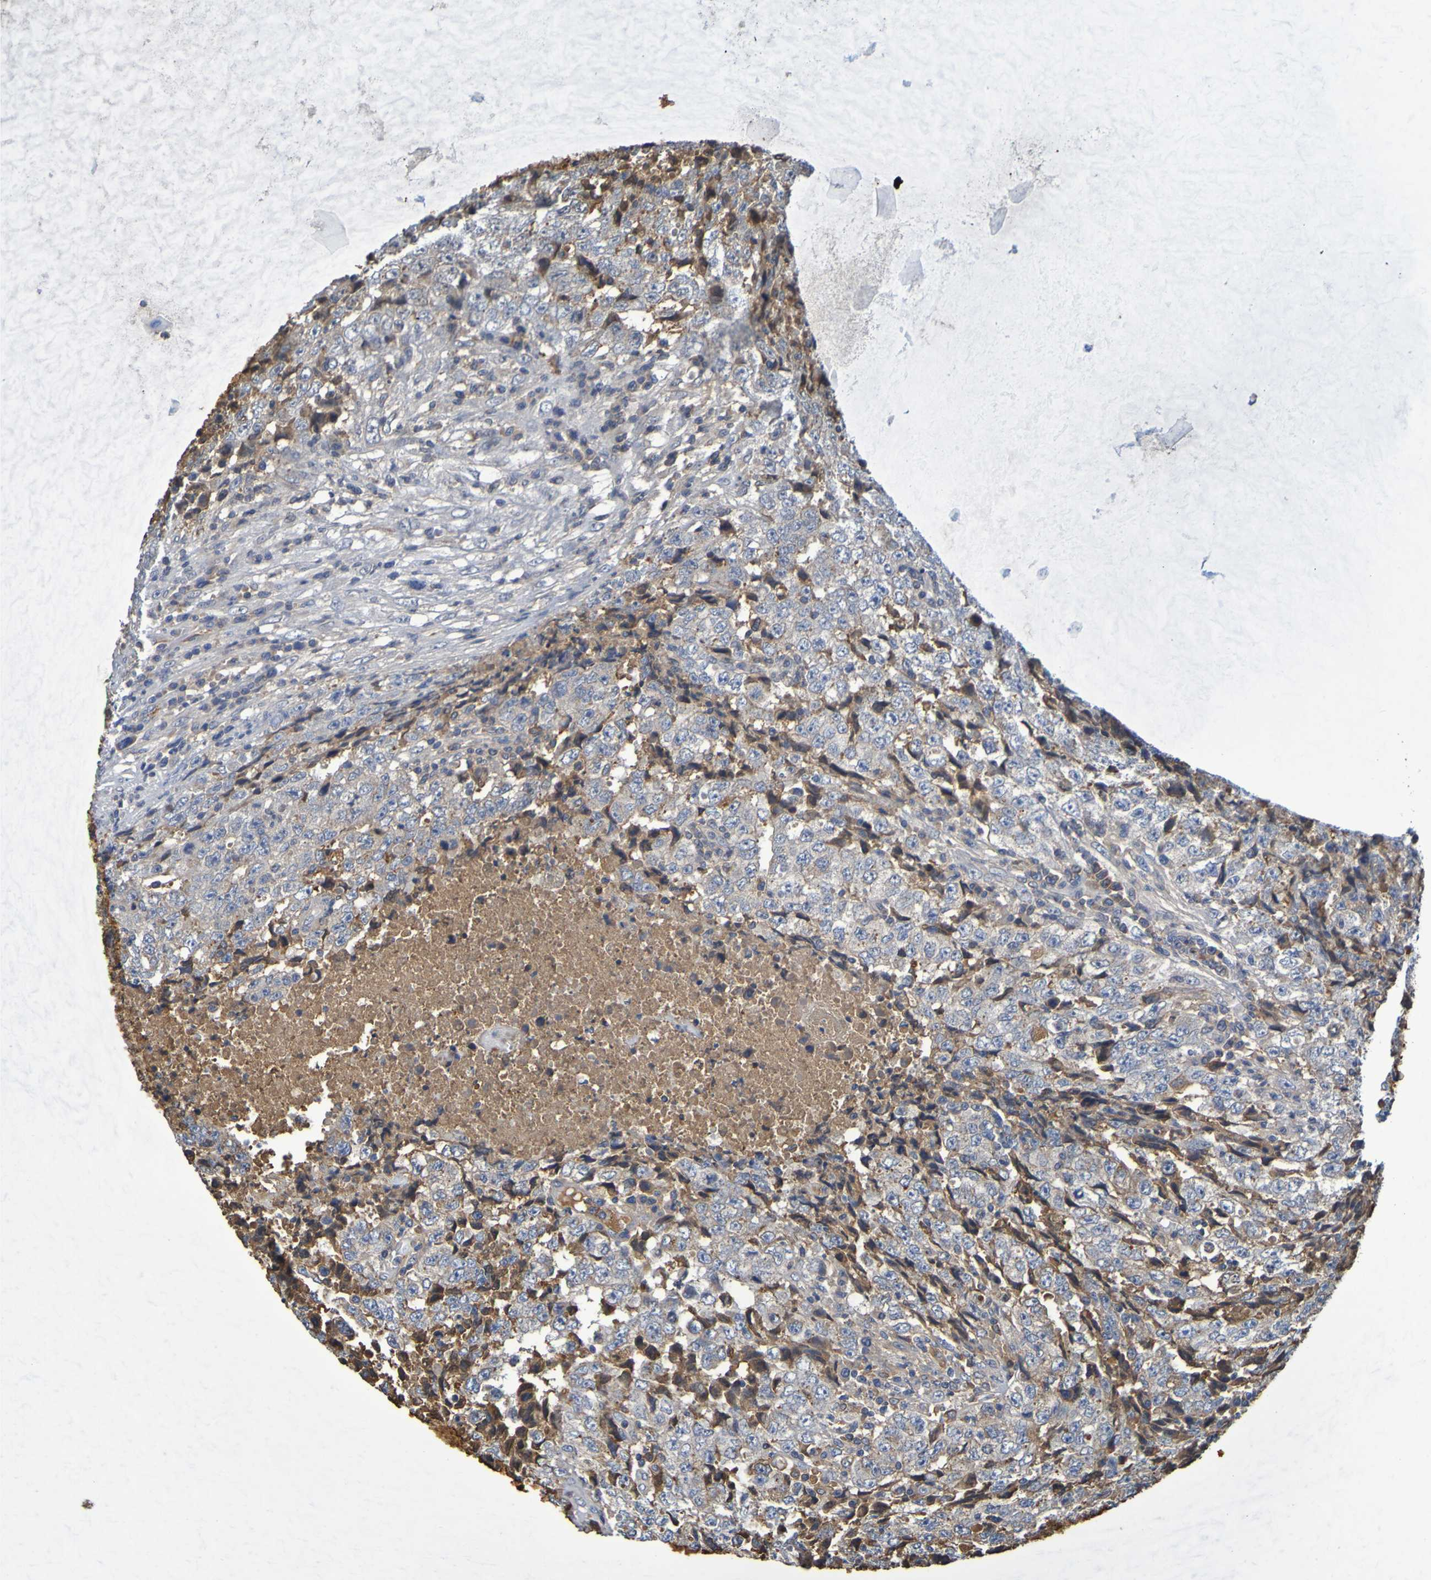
{"staining": {"intensity": "negative", "quantity": "none", "location": "none"}, "tissue": "testis cancer", "cell_type": "Tumor cells", "image_type": "cancer", "snomed": [{"axis": "morphology", "description": "Necrosis, NOS"}, {"axis": "morphology", "description": "Carcinoma, Embryonal, NOS"}, {"axis": "topography", "description": "Testis"}], "caption": "DAB immunohistochemical staining of human testis embryonal carcinoma reveals no significant staining in tumor cells.", "gene": "GAB3", "patient": {"sex": "male", "age": 19}}